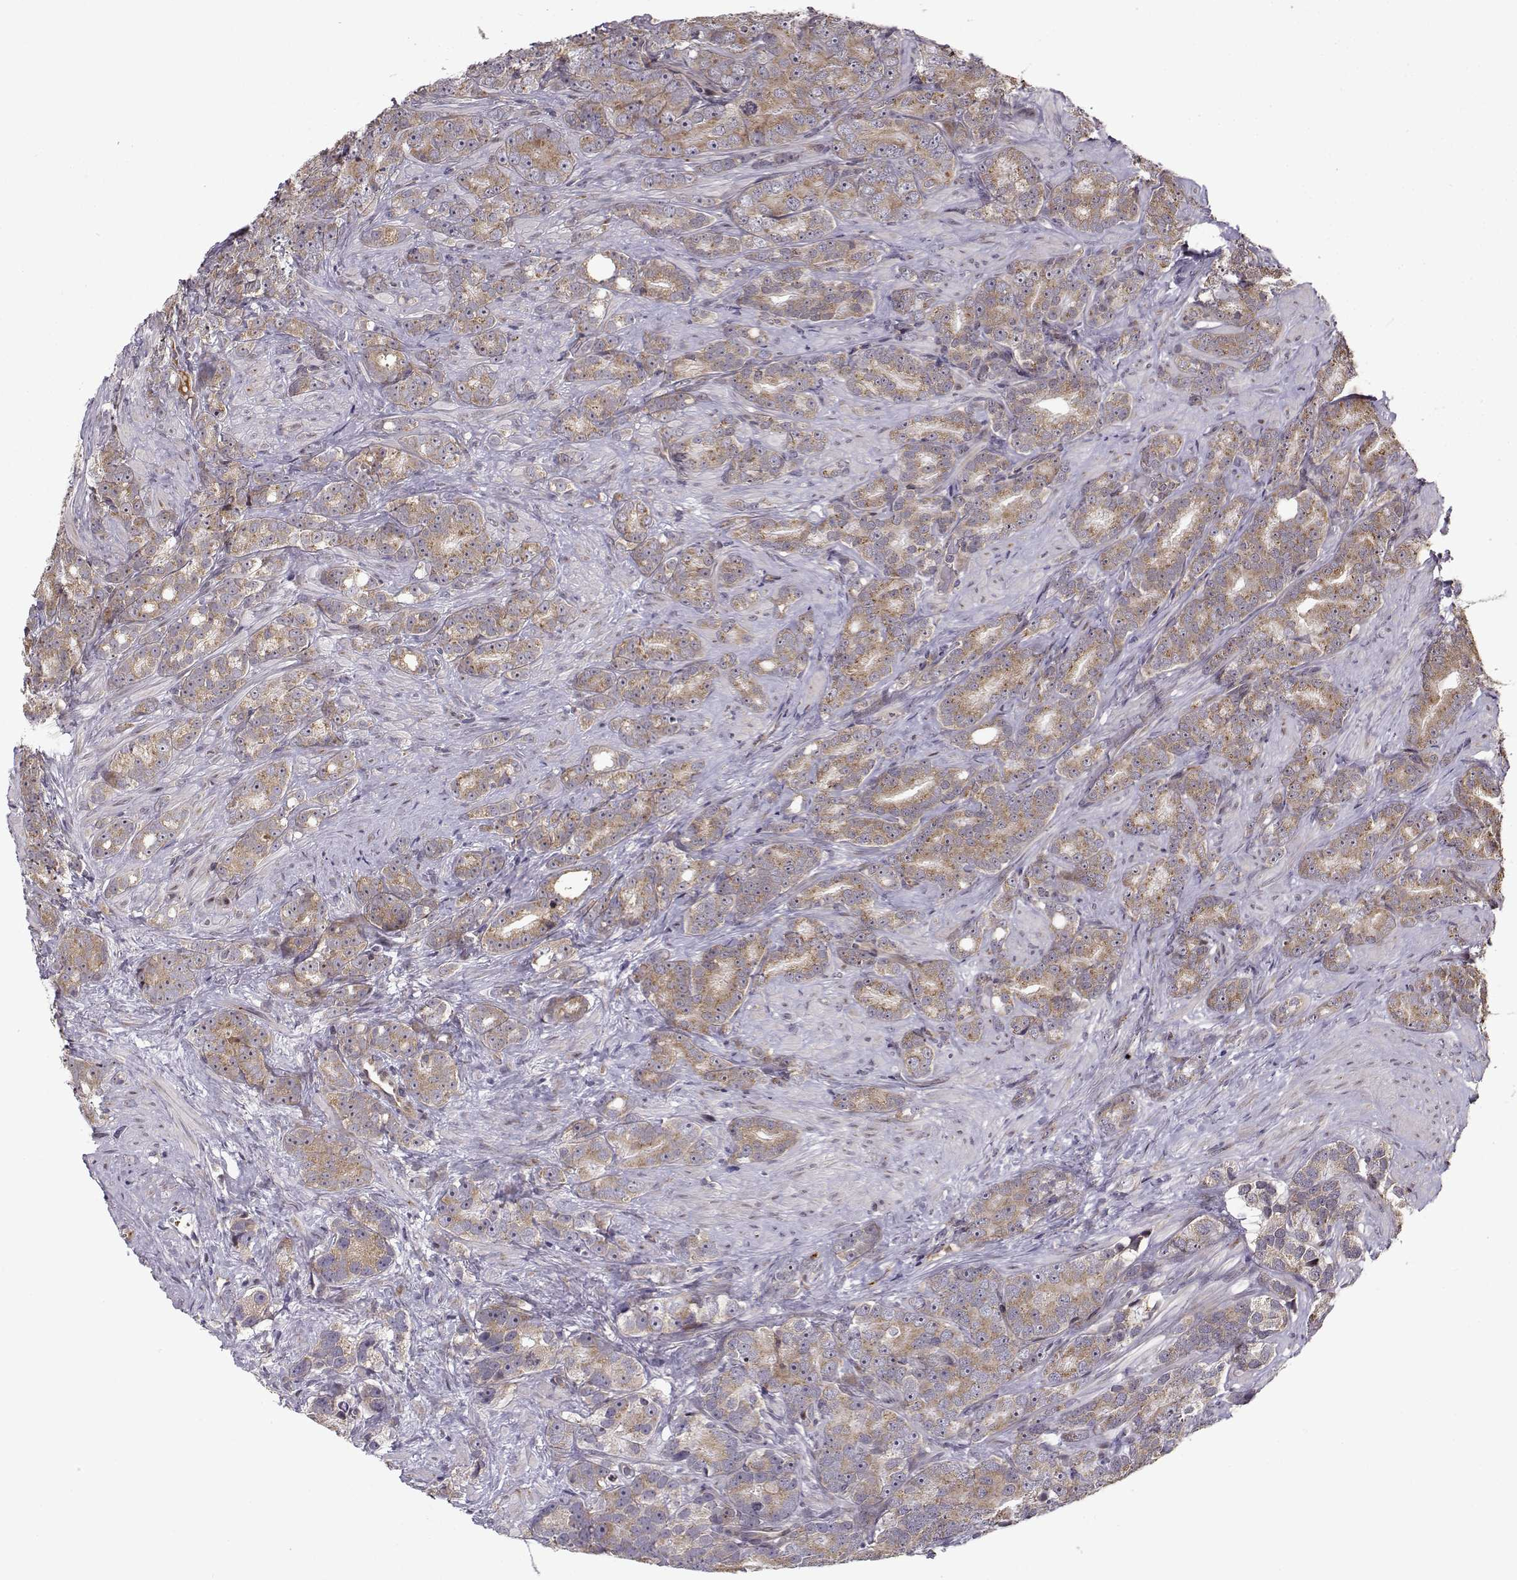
{"staining": {"intensity": "moderate", "quantity": ">75%", "location": "cytoplasmic/membranous"}, "tissue": "prostate cancer", "cell_type": "Tumor cells", "image_type": "cancer", "snomed": [{"axis": "morphology", "description": "Adenocarcinoma, High grade"}, {"axis": "topography", "description": "Prostate"}], "caption": "IHC (DAB (3,3'-diaminobenzidine)) staining of prostate cancer (adenocarcinoma (high-grade)) reveals moderate cytoplasmic/membranous protein expression in approximately >75% of tumor cells.", "gene": "RPL31", "patient": {"sex": "male", "age": 90}}